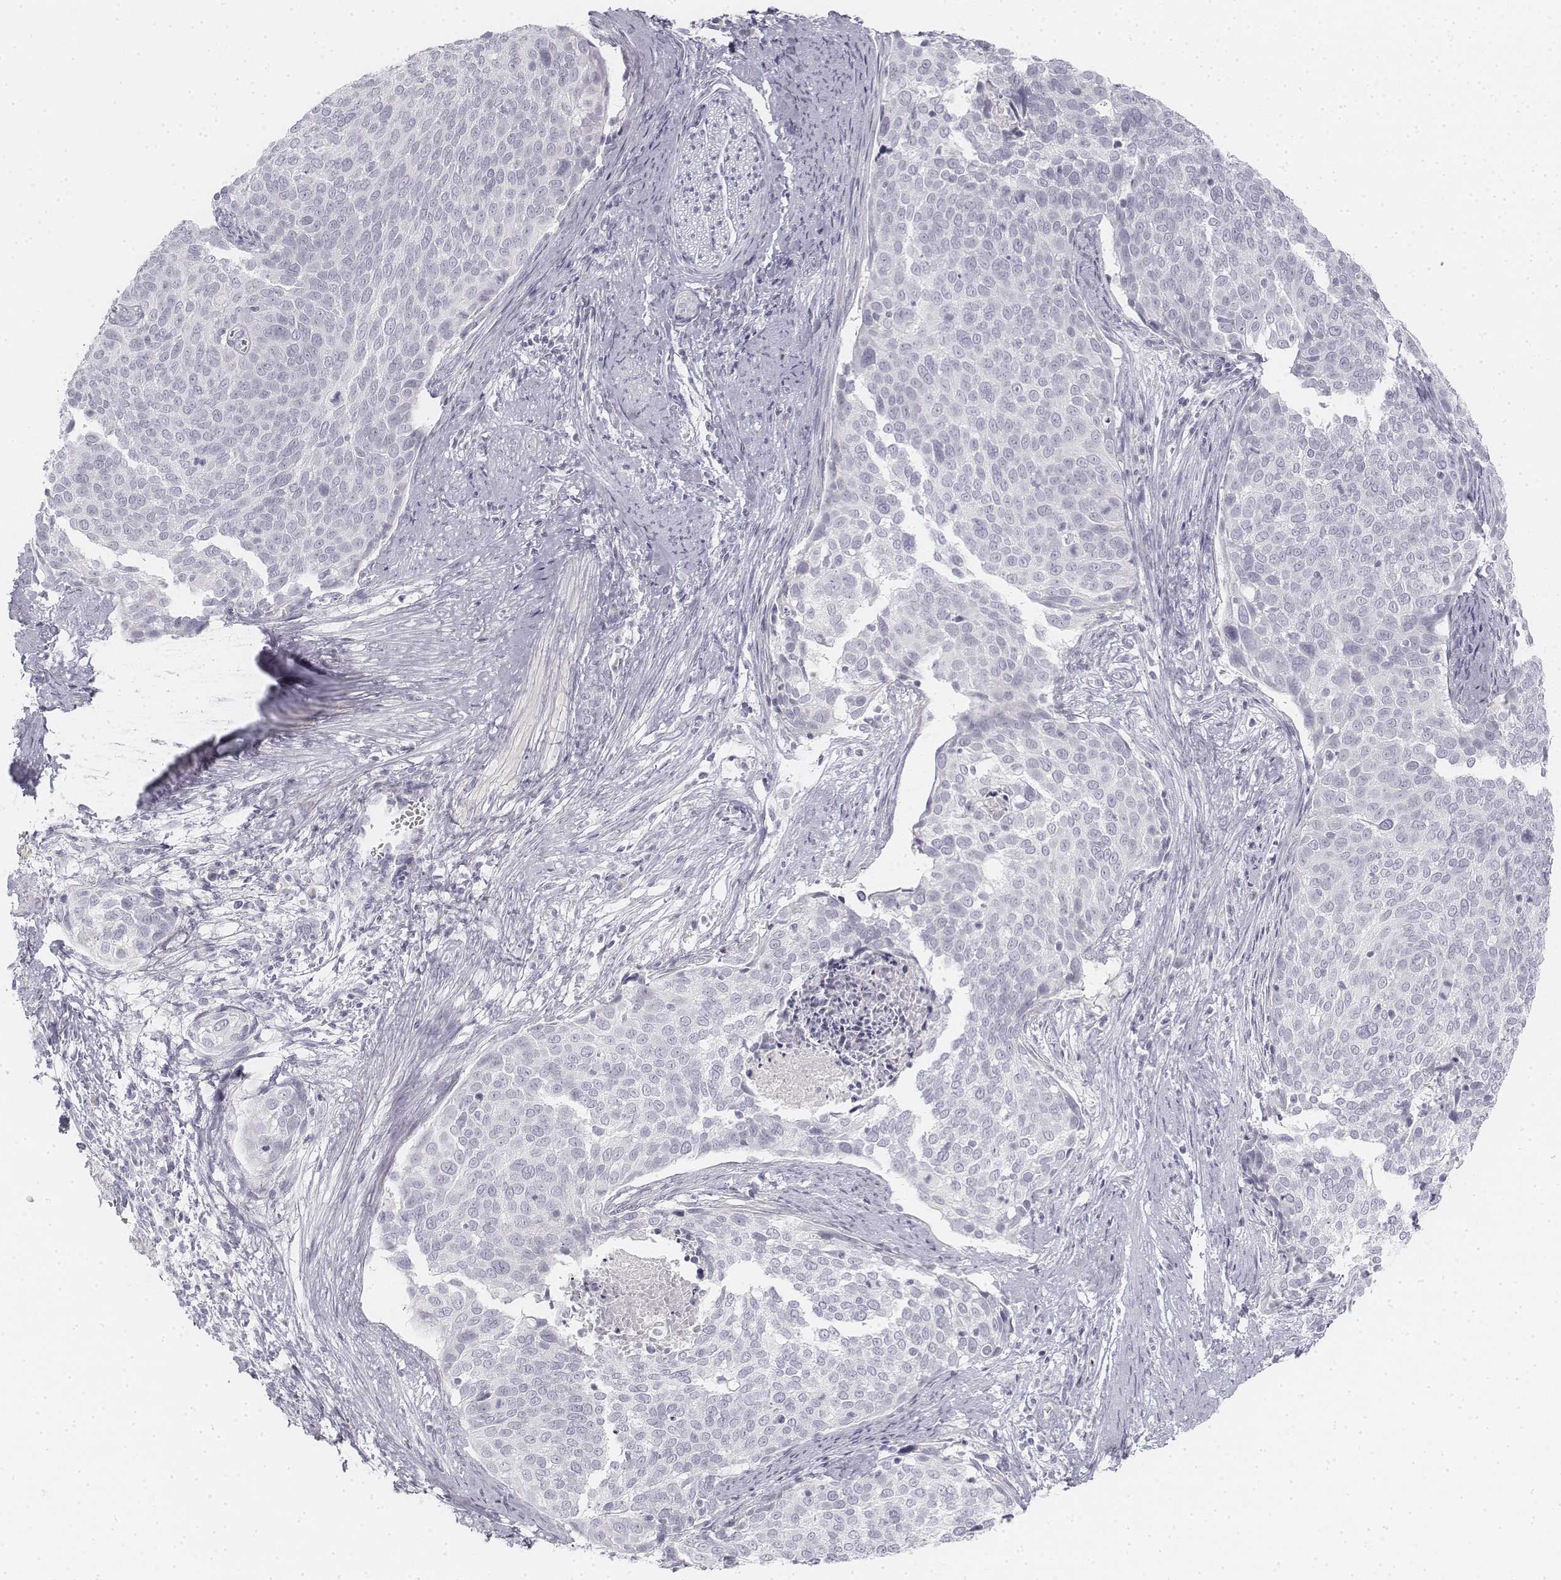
{"staining": {"intensity": "negative", "quantity": "none", "location": "none"}, "tissue": "cervical cancer", "cell_type": "Tumor cells", "image_type": "cancer", "snomed": [{"axis": "morphology", "description": "Squamous cell carcinoma, NOS"}, {"axis": "topography", "description": "Cervix"}], "caption": "This is a photomicrograph of immunohistochemistry staining of squamous cell carcinoma (cervical), which shows no positivity in tumor cells.", "gene": "KRT25", "patient": {"sex": "female", "age": 39}}